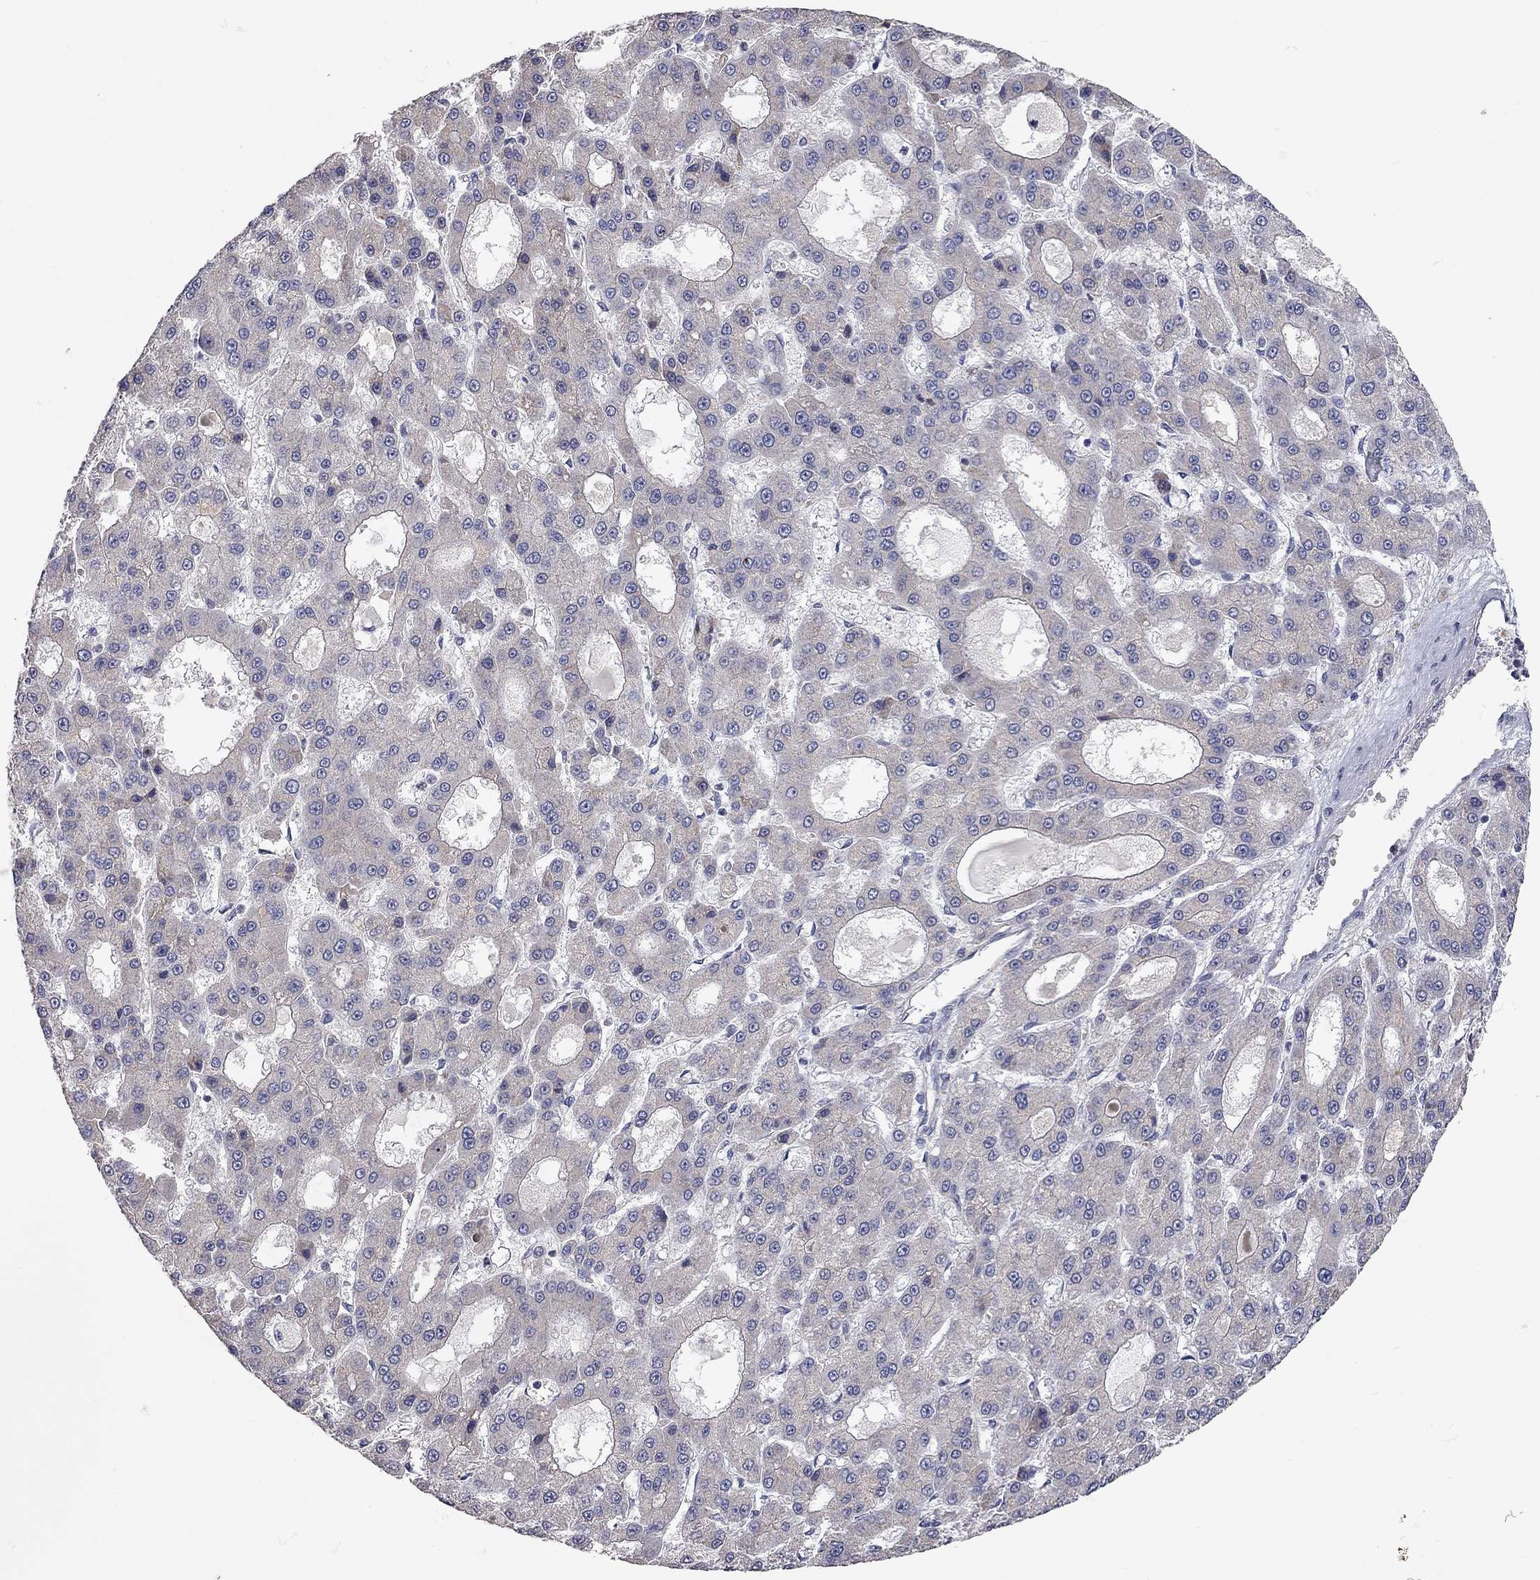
{"staining": {"intensity": "negative", "quantity": "none", "location": "none"}, "tissue": "liver cancer", "cell_type": "Tumor cells", "image_type": "cancer", "snomed": [{"axis": "morphology", "description": "Carcinoma, Hepatocellular, NOS"}, {"axis": "topography", "description": "Liver"}], "caption": "This is an IHC image of human hepatocellular carcinoma (liver). There is no expression in tumor cells.", "gene": "XAGE2", "patient": {"sex": "male", "age": 70}}